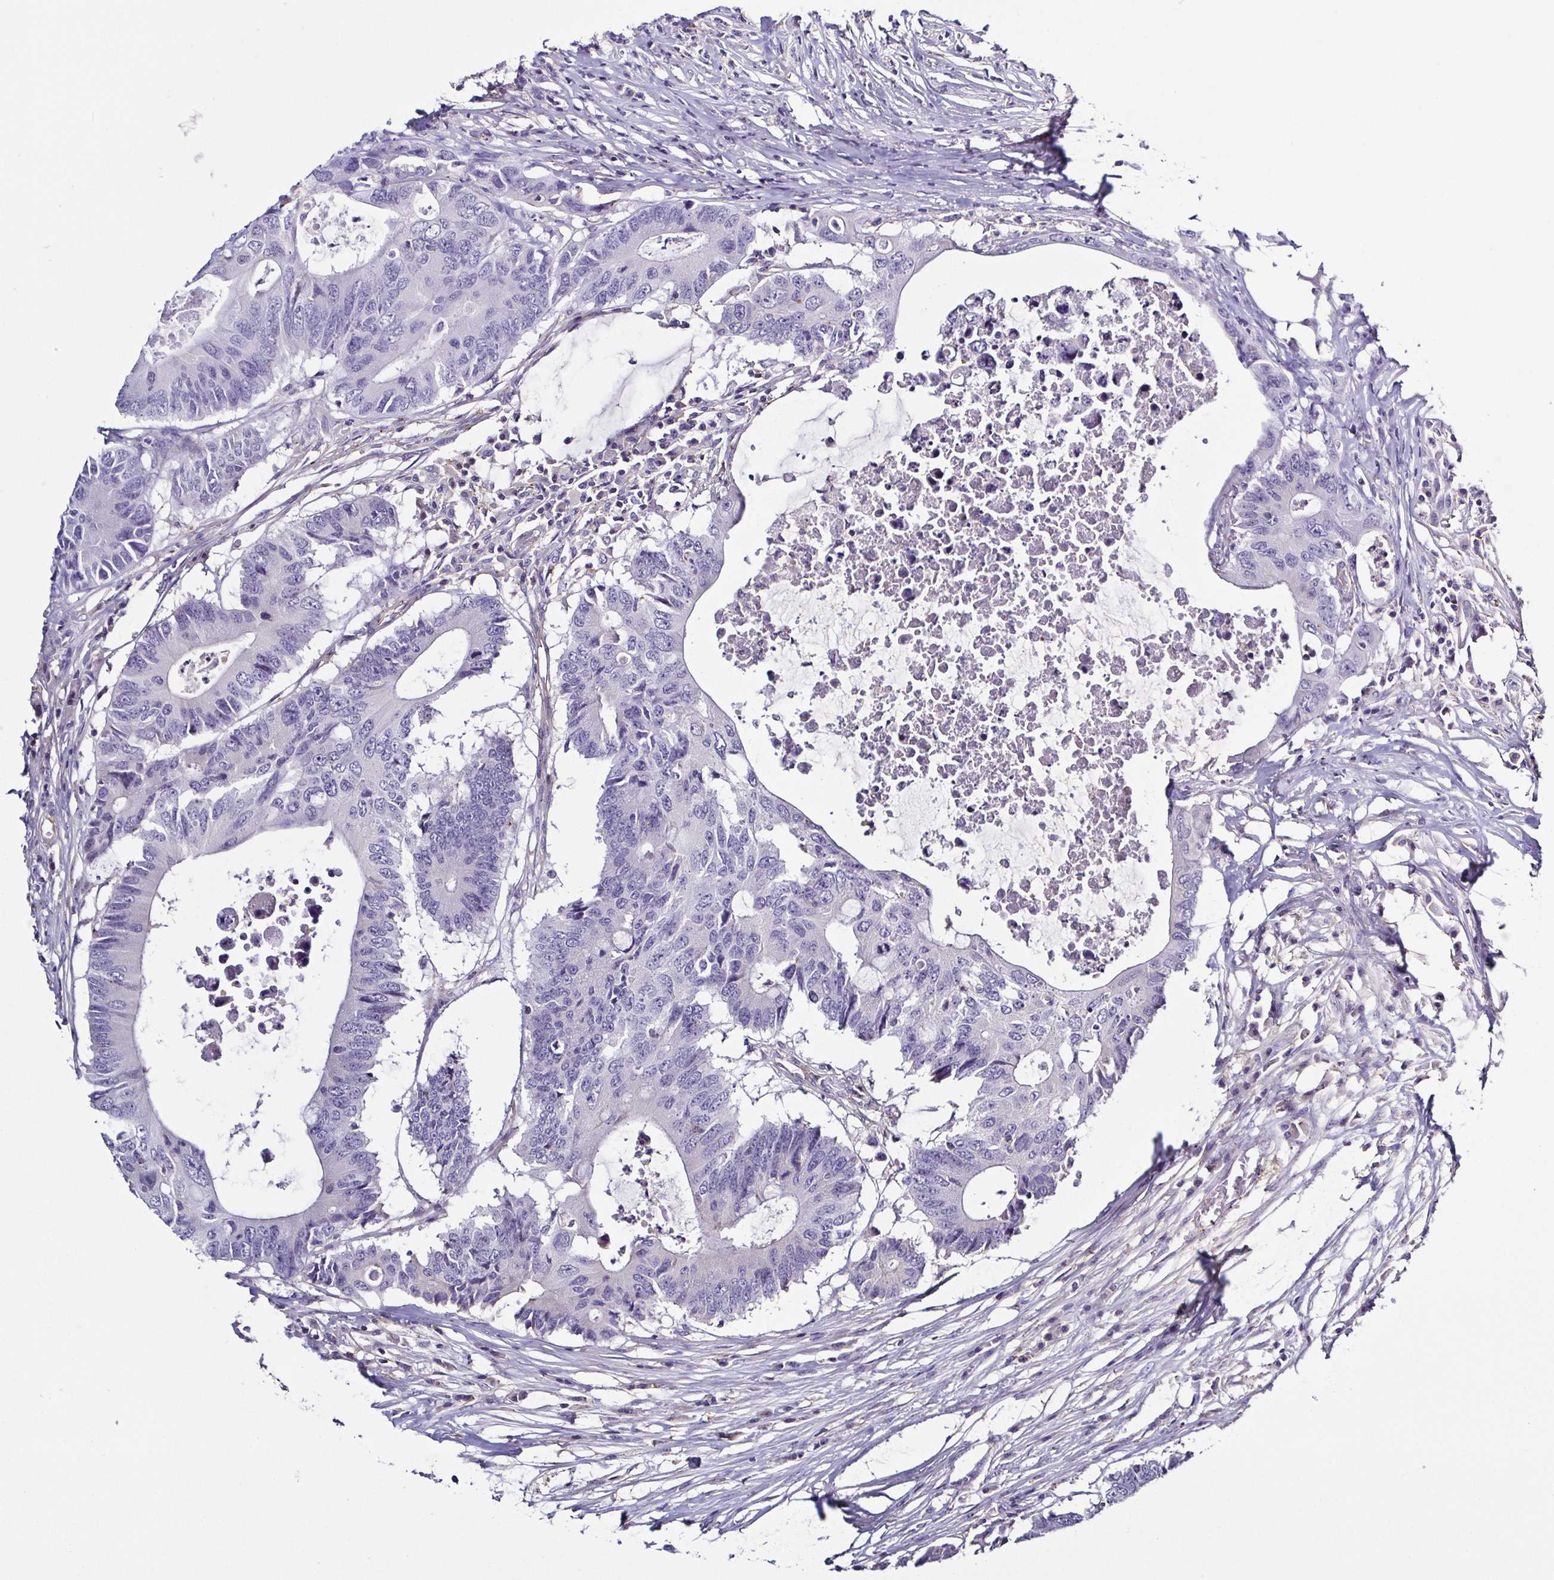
{"staining": {"intensity": "negative", "quantity": "none", "location": "none"}, "tissue": "colorectal cancer", "cell_type": "Tumor cells", "image_type": "cancer", "snomed": [{"axis": "morphology", "description": "Adenocarcinoma, NOS"}, {"axis": "topography", "description": "Colon"}], "caption": "This histopathology image is of colorectal adenocarcinoma stained with immunohistochemistry to label a protein in brown with the nuclei are counter-stained blue. There is no staining in tumor cells.", "gene": "TNNT2", "patient": {"sex": "male", "age": 71}}